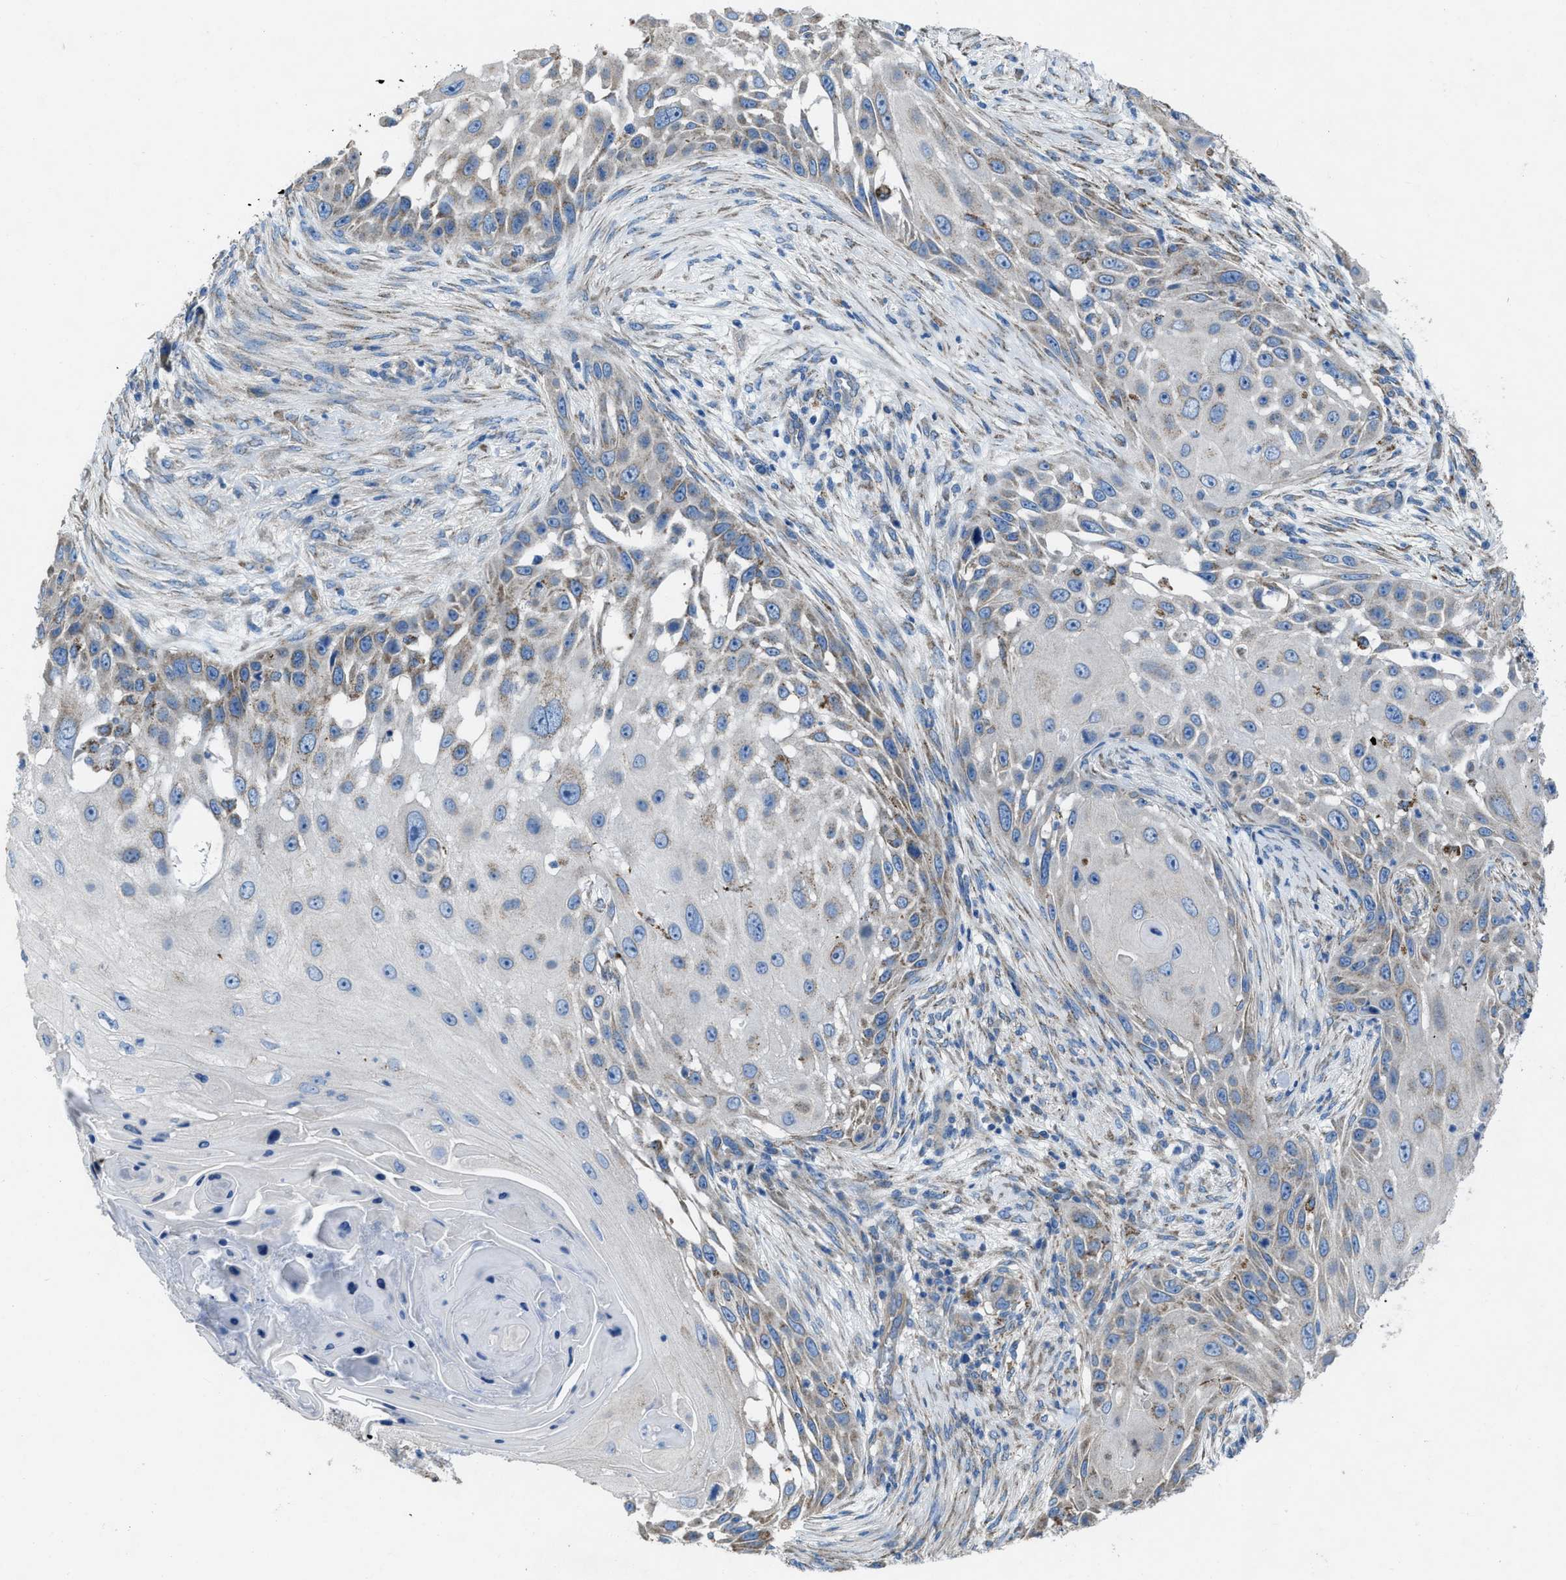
{"staining": {"intensity": "moderate", "quantity": "<25%", "location": "cytoplasmic/membranous"}, "tissue": "skin cancer", "cell_type": "Tumor cells", "image_type": "cancer", "snomed": [{"axis": "morphology", "description": "Squamous cell carcinoma, NOS"}, {"axis": "topography", "description": "Skin"}], "caption": "DAB immunohistochemical staining of human squamous cell carcinoma (skin) exhibits moderate cytoplasmic/membranous protein staining in approximately <25% of tumor cells. The staining was performed using DAB to visualize the protein expression in brown, while the nuclei were stained in blue with hematoxylin (Magnification: 20x).", "gene": "DOLPP1", "patient": {"sex": "female", "age": 44}}